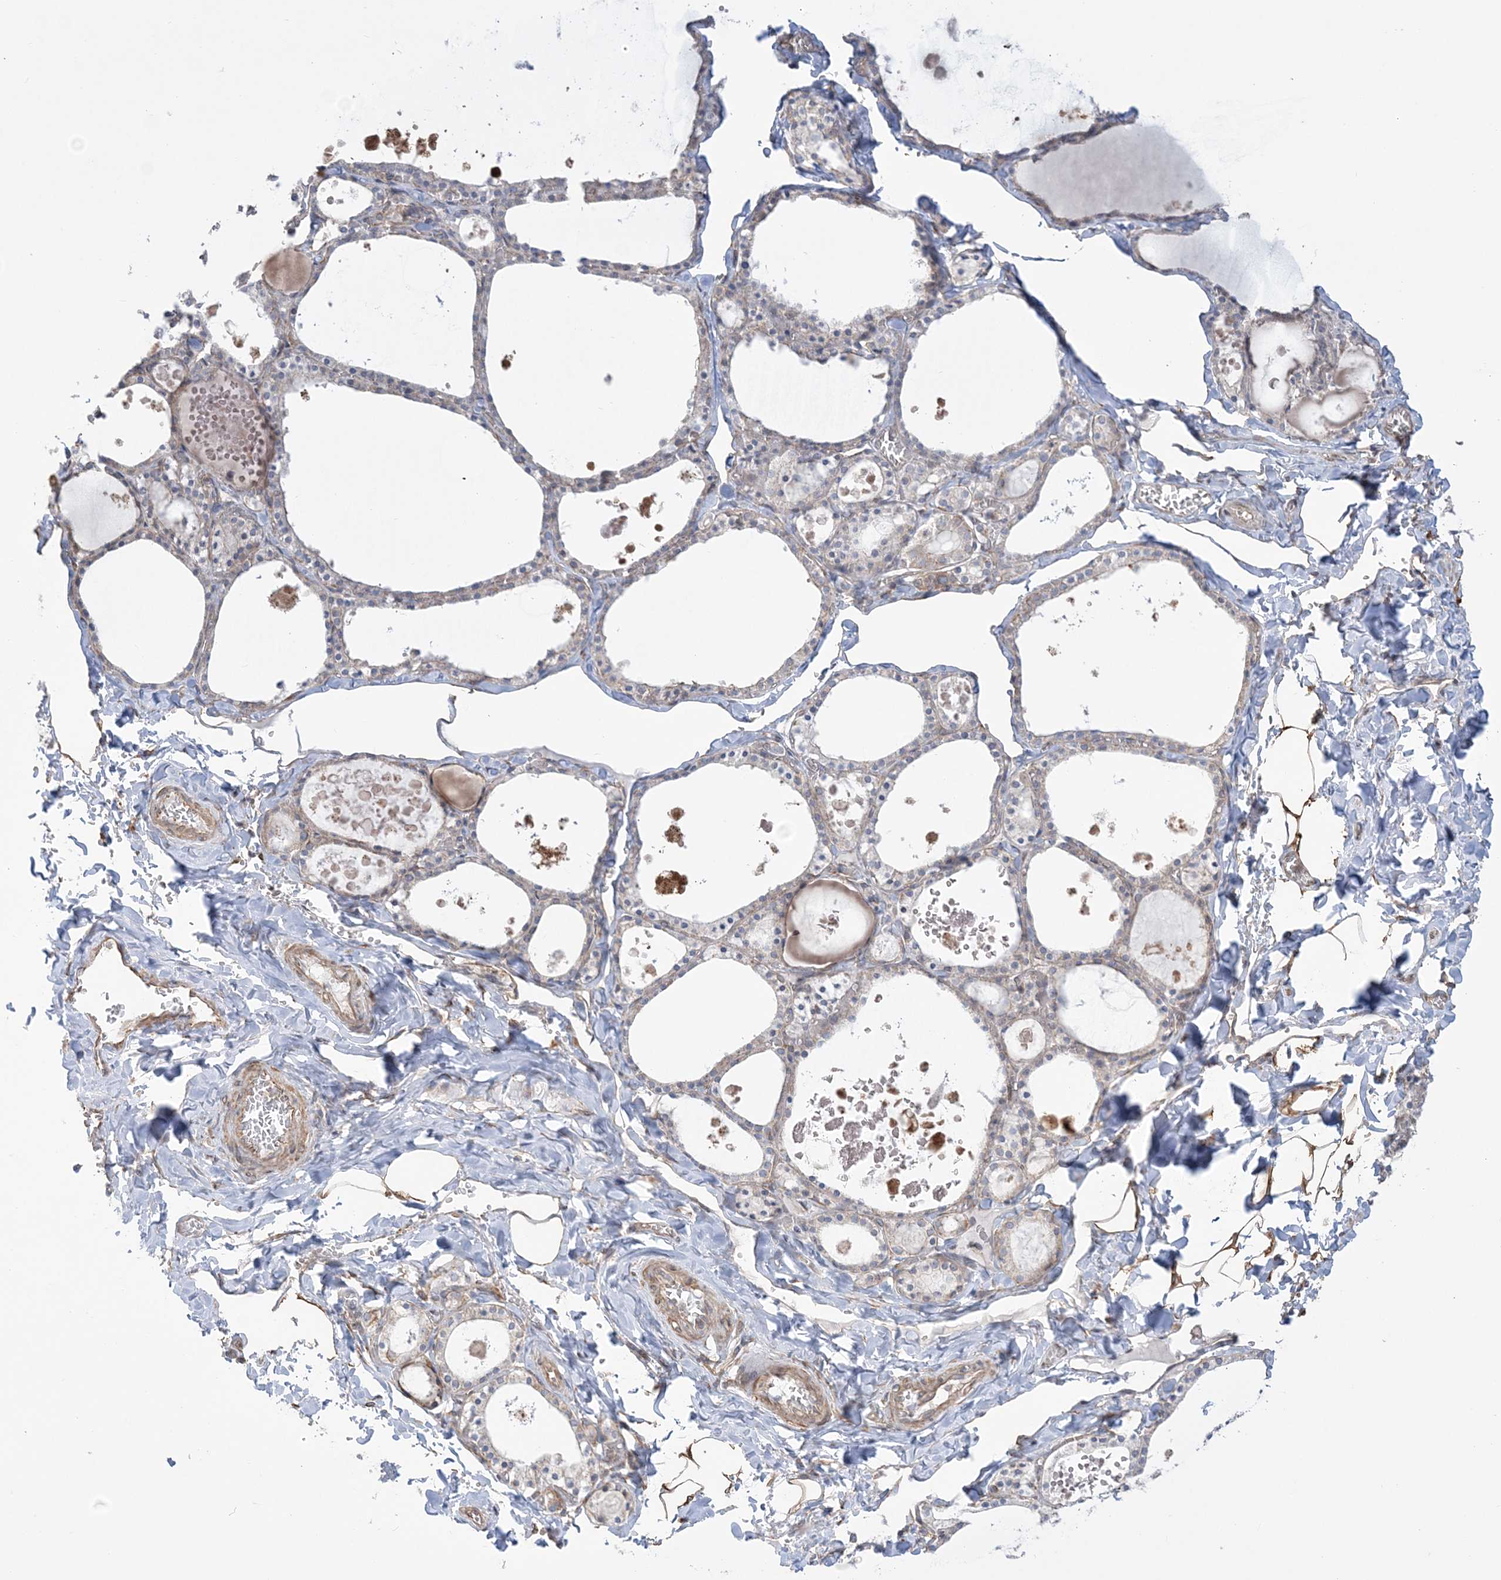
{"staining": {"intensity": "negative", "quantity": "none", "location": "none"}, "tissue": "thyroid gland", "cell_type": "Glandular cells", "image_type": "normal", "snomed": [{"axis": "morphology", "description": "Normal tissue, NOS"}, {"axis": "topography", "description": "Thyroid gland"}], "caption": "A photomicrograph of thyroid gland stained for a protein demonstrates no brown staining in glandular cells.", "gene": "ZNF821", "patient": {"sex": "male", "age": 56}}